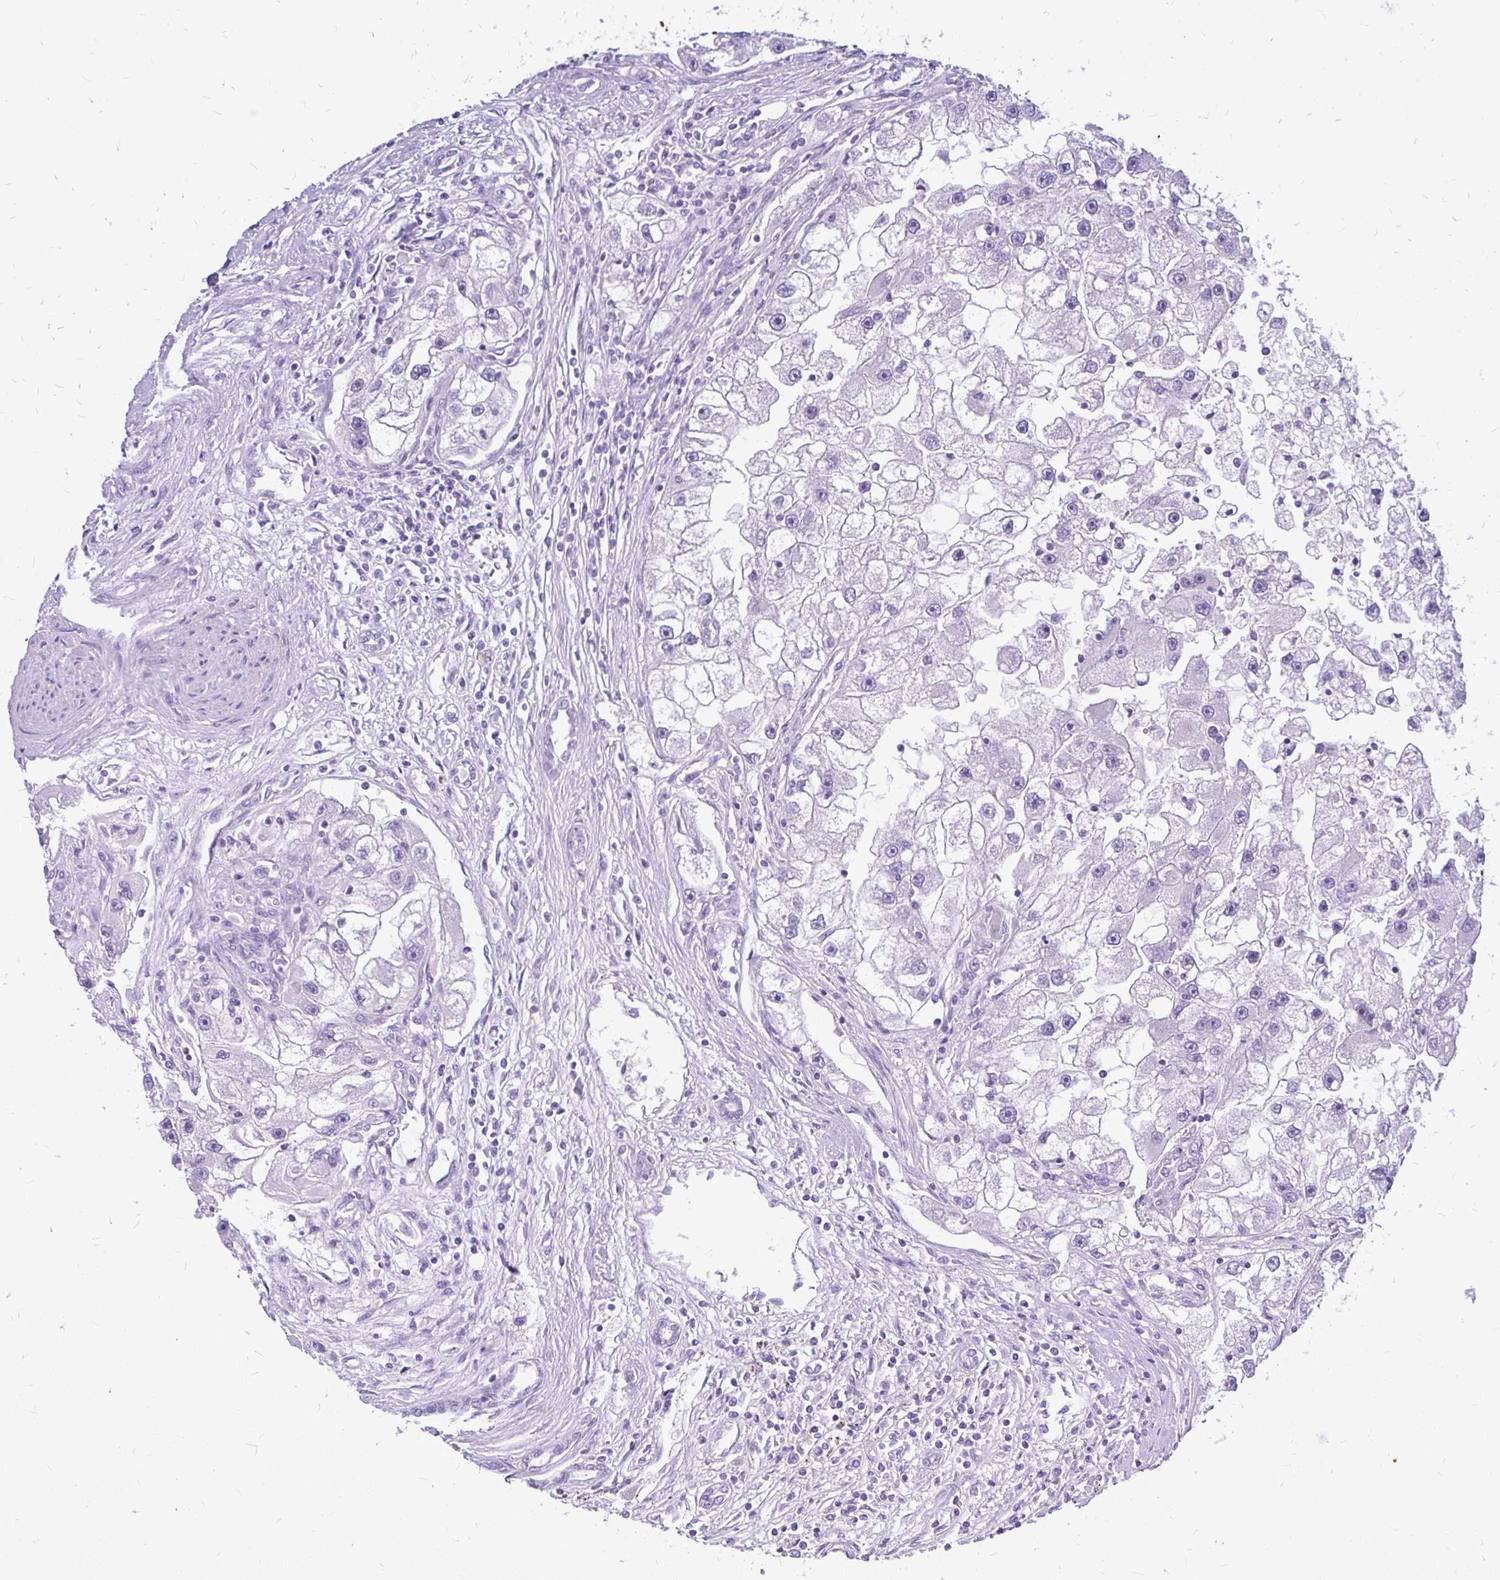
{"staining": {"intensity": "negative", "quantity": "none", "location": "none"}, "tissue": "renal cancer", "cell_type": "Tumor cells", "image_type": "cancer", "snomed": [{"axis": "morphology", "description": "Adenocarcinoma, NOS"}, {"axis": "topography", "description": "Kidney"}], "caption": "An IHC micrograph of adenocarcinoma (renal) is shown. There is no staining in tumor cells of adenocarcinoma (renal).", "gene": "MAP1LC3A", "patient": {"sex": "male", "age": 63}}